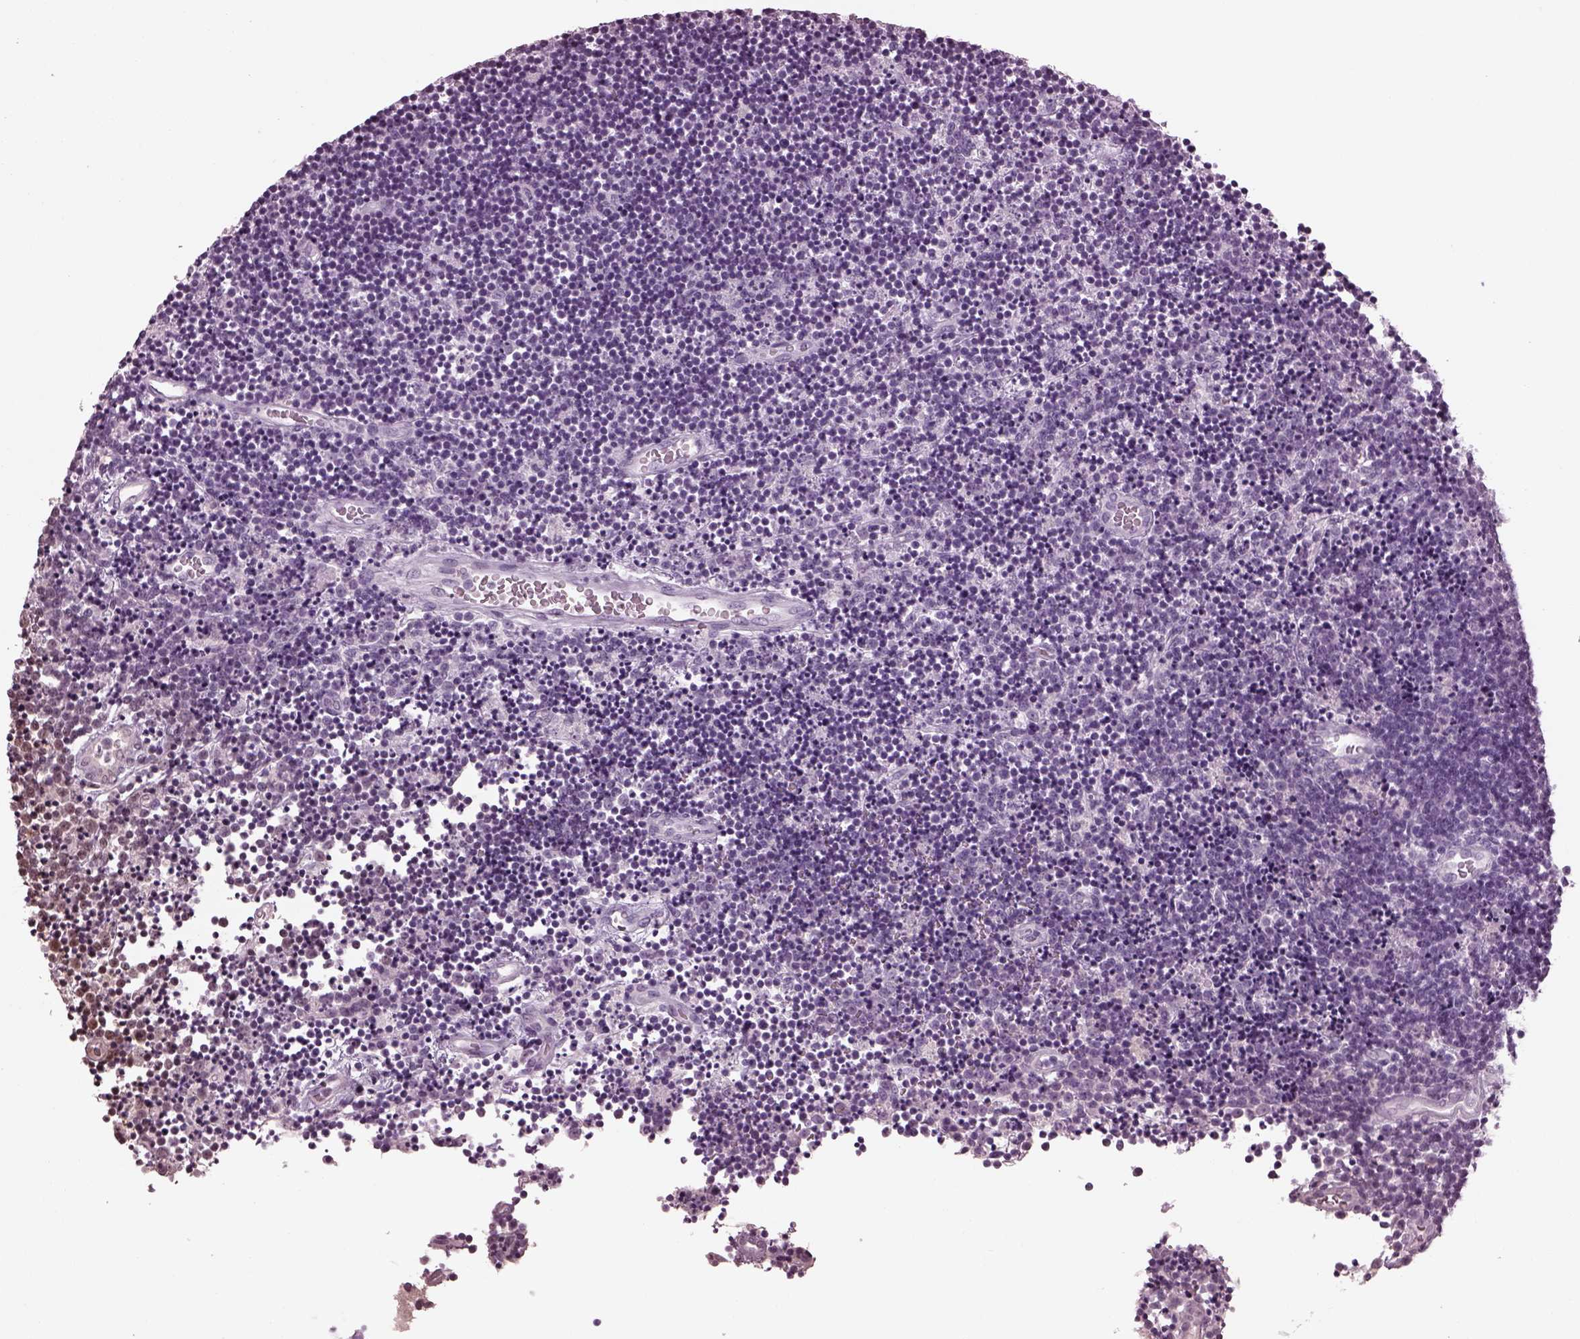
{"staining": {"intensity": "negative", "quantity": "none", "location": "none"}, "tissue": "lymphoma", "cell_type": "Tumor cells", "image_type": "cancer", "snomed": [{"axis": "morphology", "description": "Malignant lymphoma, non-Hodgkin's type, Low grade"}, {"axis": "topography", "description": "Brain"}], "caption": "Malignant lymphoma, non-Hodgkin's type (low-grade) stained for a protein using IHC demonstrates no staining tumor cells.", "gene": "RUVBL2", "patient": {"sex": "female", "age": 66}}